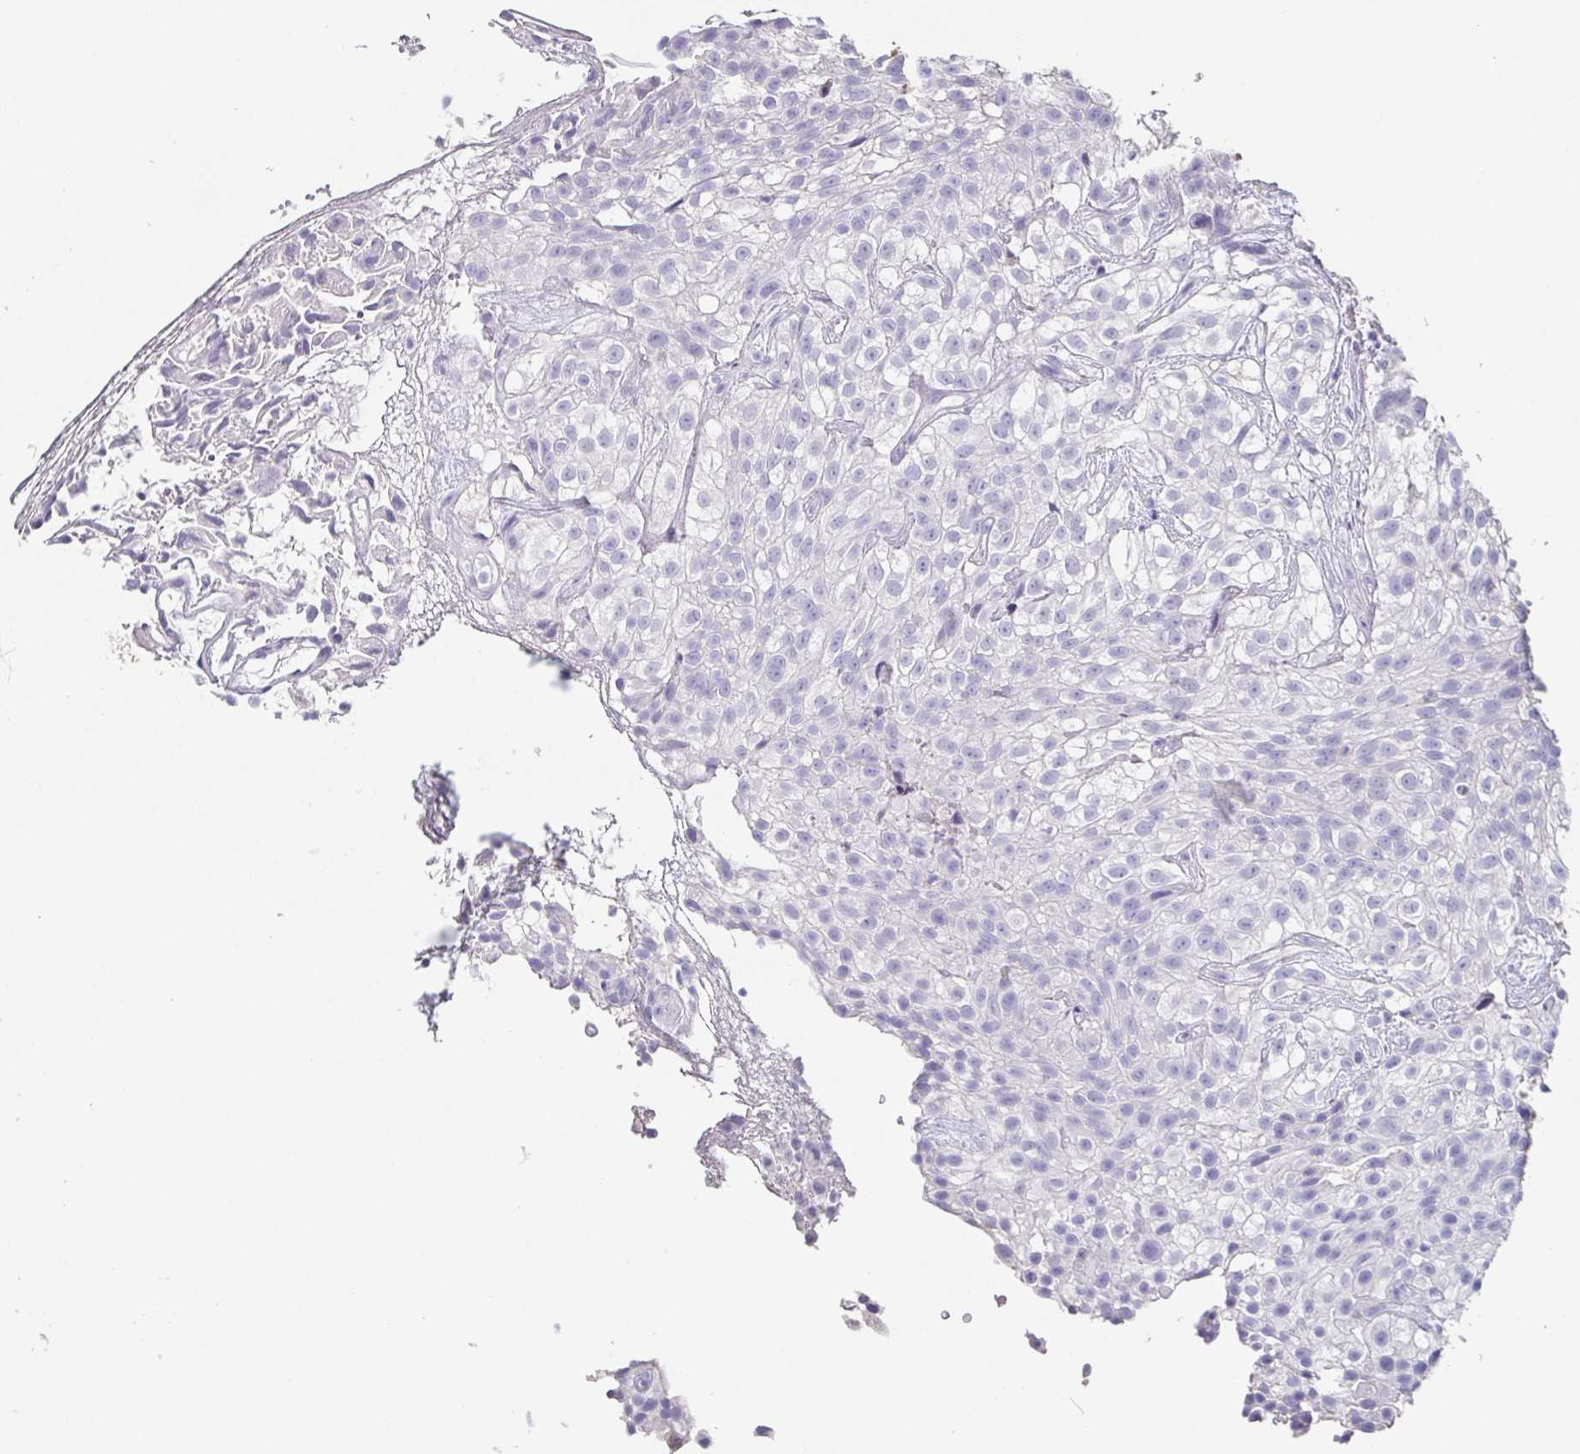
{"staining": {"intensity": "negative", "quantity": "none", "location": "none"}, "tissue": "urothelial cancer", "cell_type": "Tumor cells", "image_type": "cancer", "snomed": [{"axis": "morphology", "description": "Urothelial carcinoma, High grade"}, {"axis": "topography", "description": "Urinary bladder"}], "caption": "IHC of human high-grade urothelial carcinoma displays no staining in tumor cells.", "gene": "BPIFA2", "patient": {"sex": "male", "age": 56}}